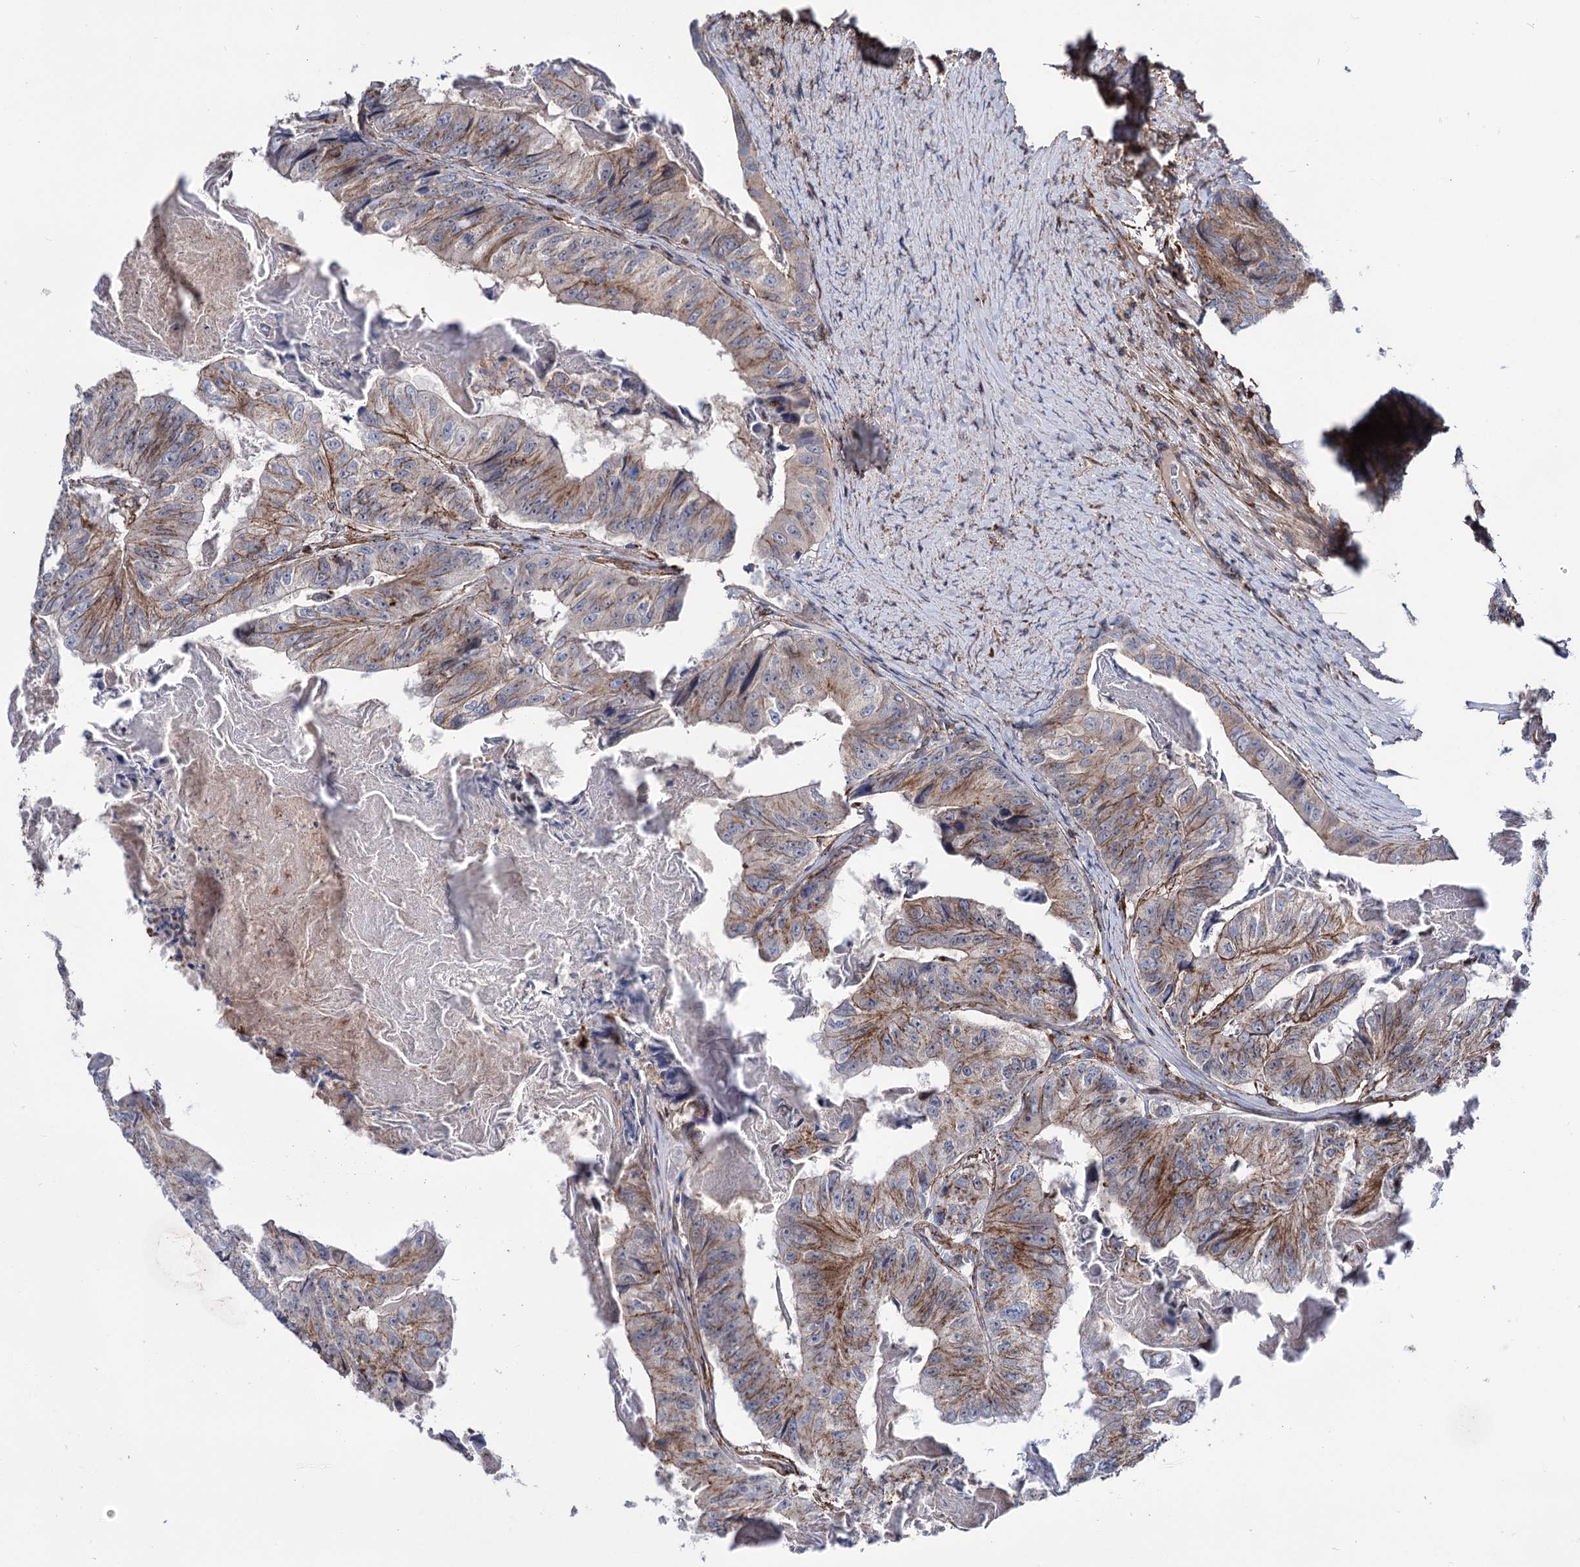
{"staining": {"intensity": "moderate", "quantity": ">75%", "location": "cytoplasmic/membranous"}, "tissue": "colorectal cancer", "cell_type": "Tumor cells", "image_type": "cancer", "snomed": [{"axis": "morphology", "description": "Adenocarcinoma, NOS"}, {"axis": "topography", "description": "Colon"}], "caption": "IHC of colorectal cancer (adenocarcinoma) exhibits medium levels of moderate cytoplasmic/membranous expression in approximately >75% of tumor cells. The protein is stained brown, and the nuclei are stained in blue (DAB IHC with brightfield microscopy, high magnification).", "gene": "DEF6", "patient": {"sex": "female", "age": 67}}